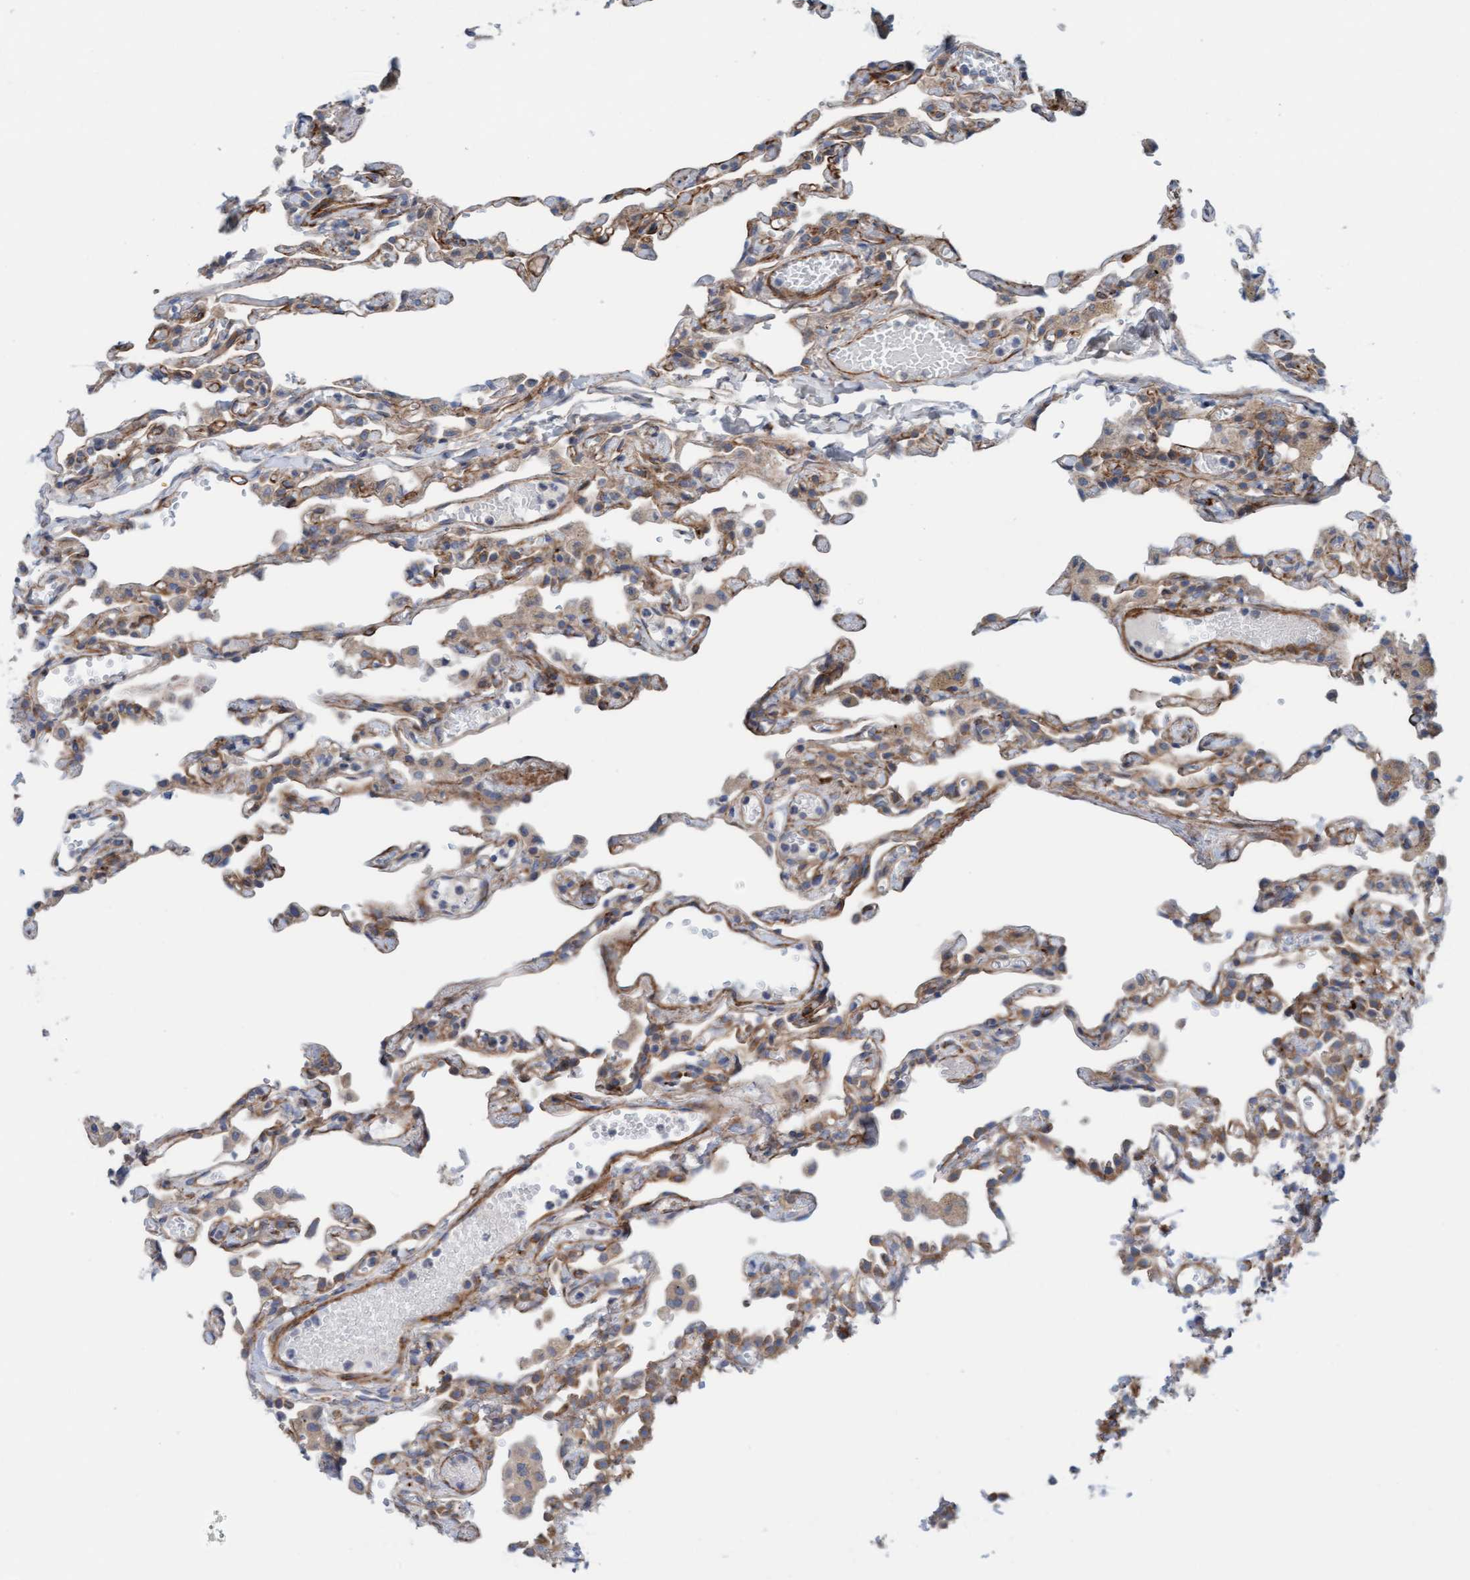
{"staining": {"intensity": "moderate", "quantity": "25%-75%", "location": "cytoplasmic/membranous"}, "tissue": "lung", "cell_type": "Alveolar cells", "image_type": "normal", "snomed": [{"axis": "morphology", "description": "Normal tissue, NOS"}, {"axis": "topography", "description": "Lung"}], "caption": "Protein staining of normal lung demonstrates moderate cytoplasmic/membranous positivity in about 25%-75% of alveolar cells. The protein is stained brown, and the nuclei are stained in blue (DAB (3,3'-diaminobenzidine) IHC with brightfield microscopy, high magnification).", "gene": "CDK5RAP3", "patient": {"sex": "male", "age": 21}}